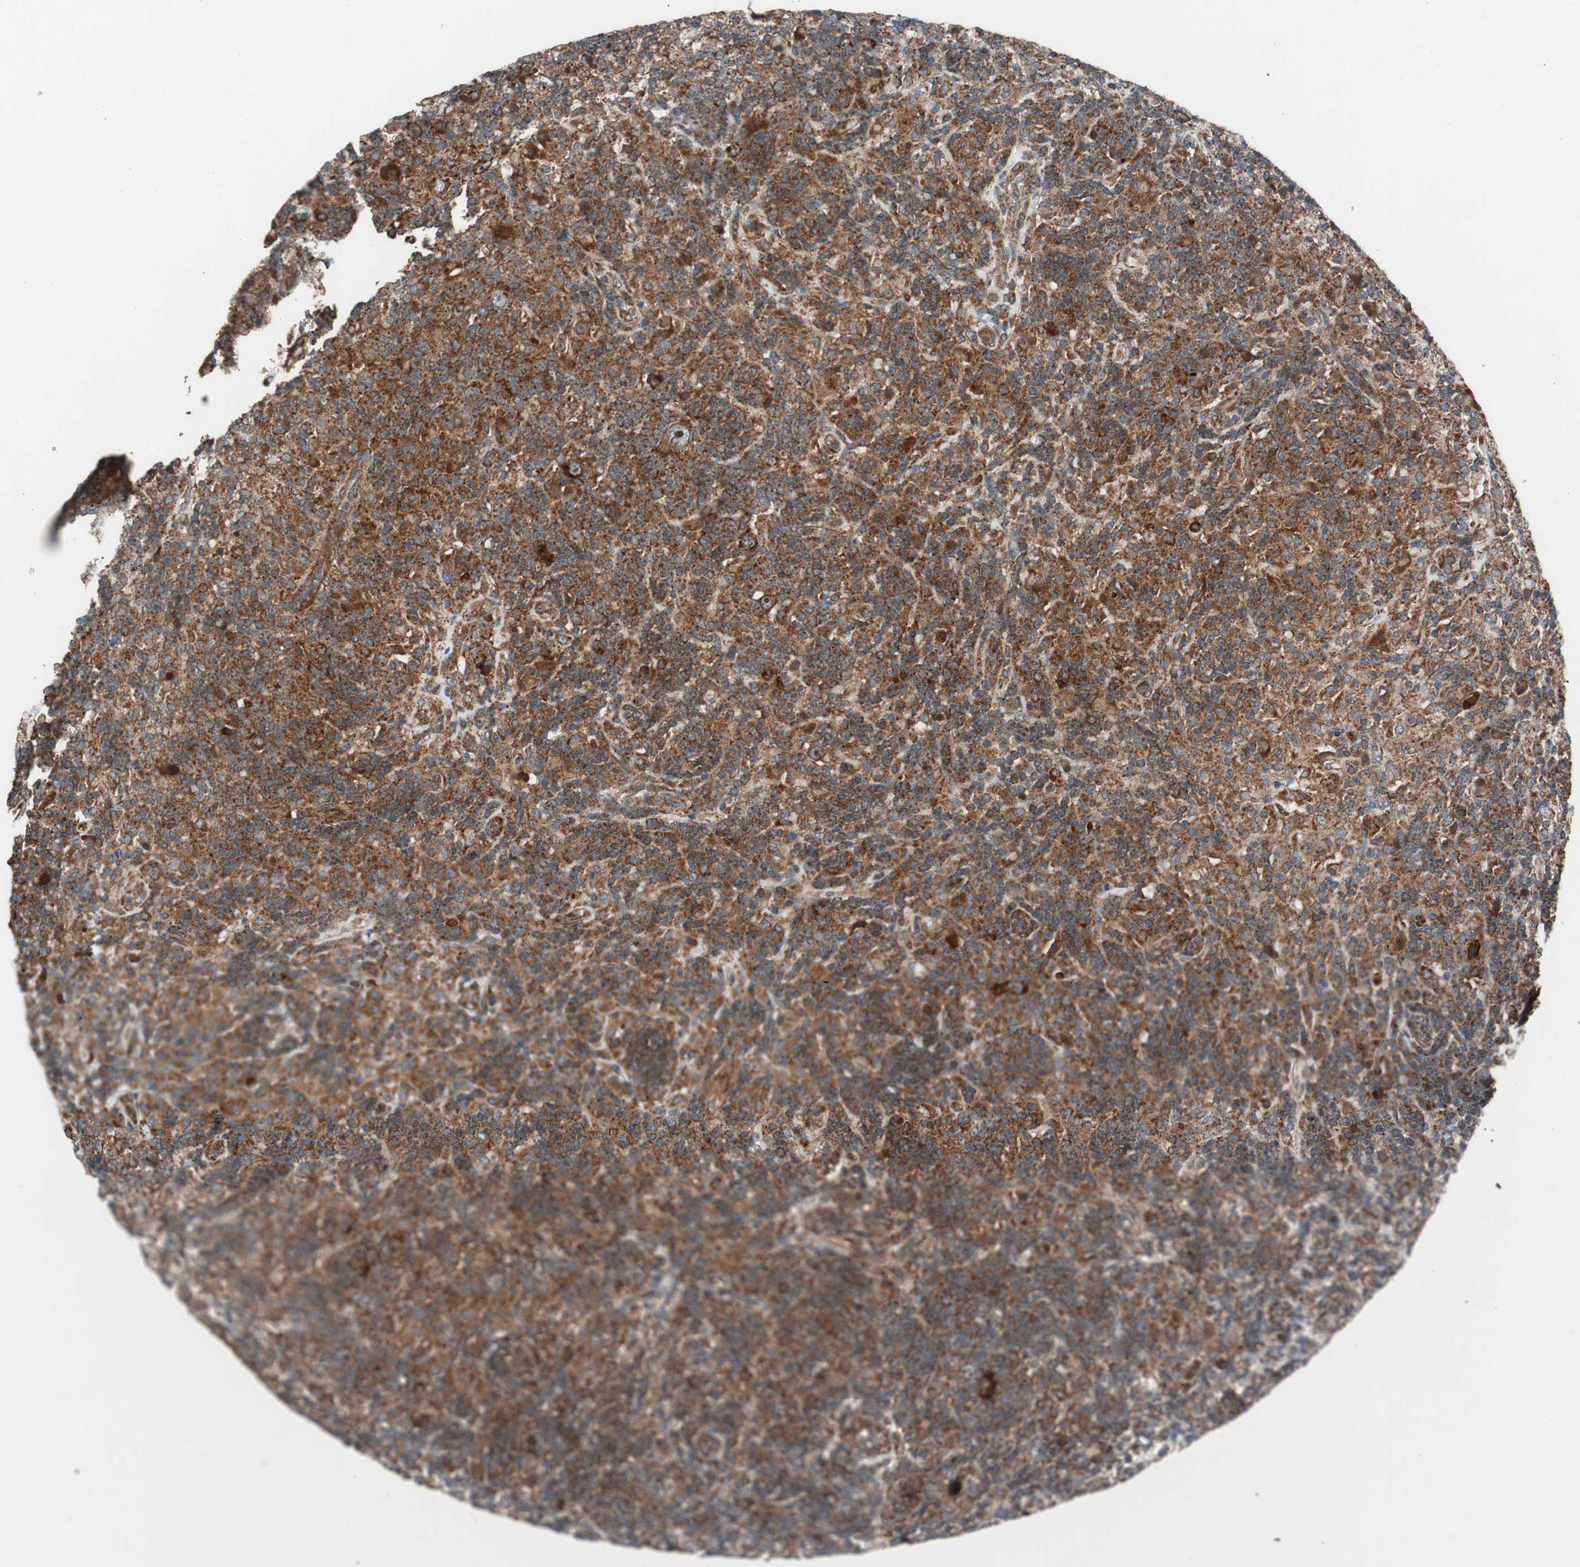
{"staining": {"intensity": "strong", "quantity": ">75%", "location": "cytoplasmic/membranous"}, "tissue": "lymphoma", "cell_type": "Tumor cells", "image_type": "cancer", "snomed": [{"axis": "morphology", "description": "Hodgkin's disease, NOS"}, {"axis": "topography", "description": "Lymph node"}], "caption": "Immunohistochemical staining of human Hodgkin's disease displays strong cytoplasmic/membranous protein expression in approximately >75% of tumor cells. The protein of interest is stained brown, and the nuclei are stained in blue (DAB IHC with brightfield microscopy, high magnification).", "gene": "CCL14", "patient": {"sex": "male", "age": 70}}